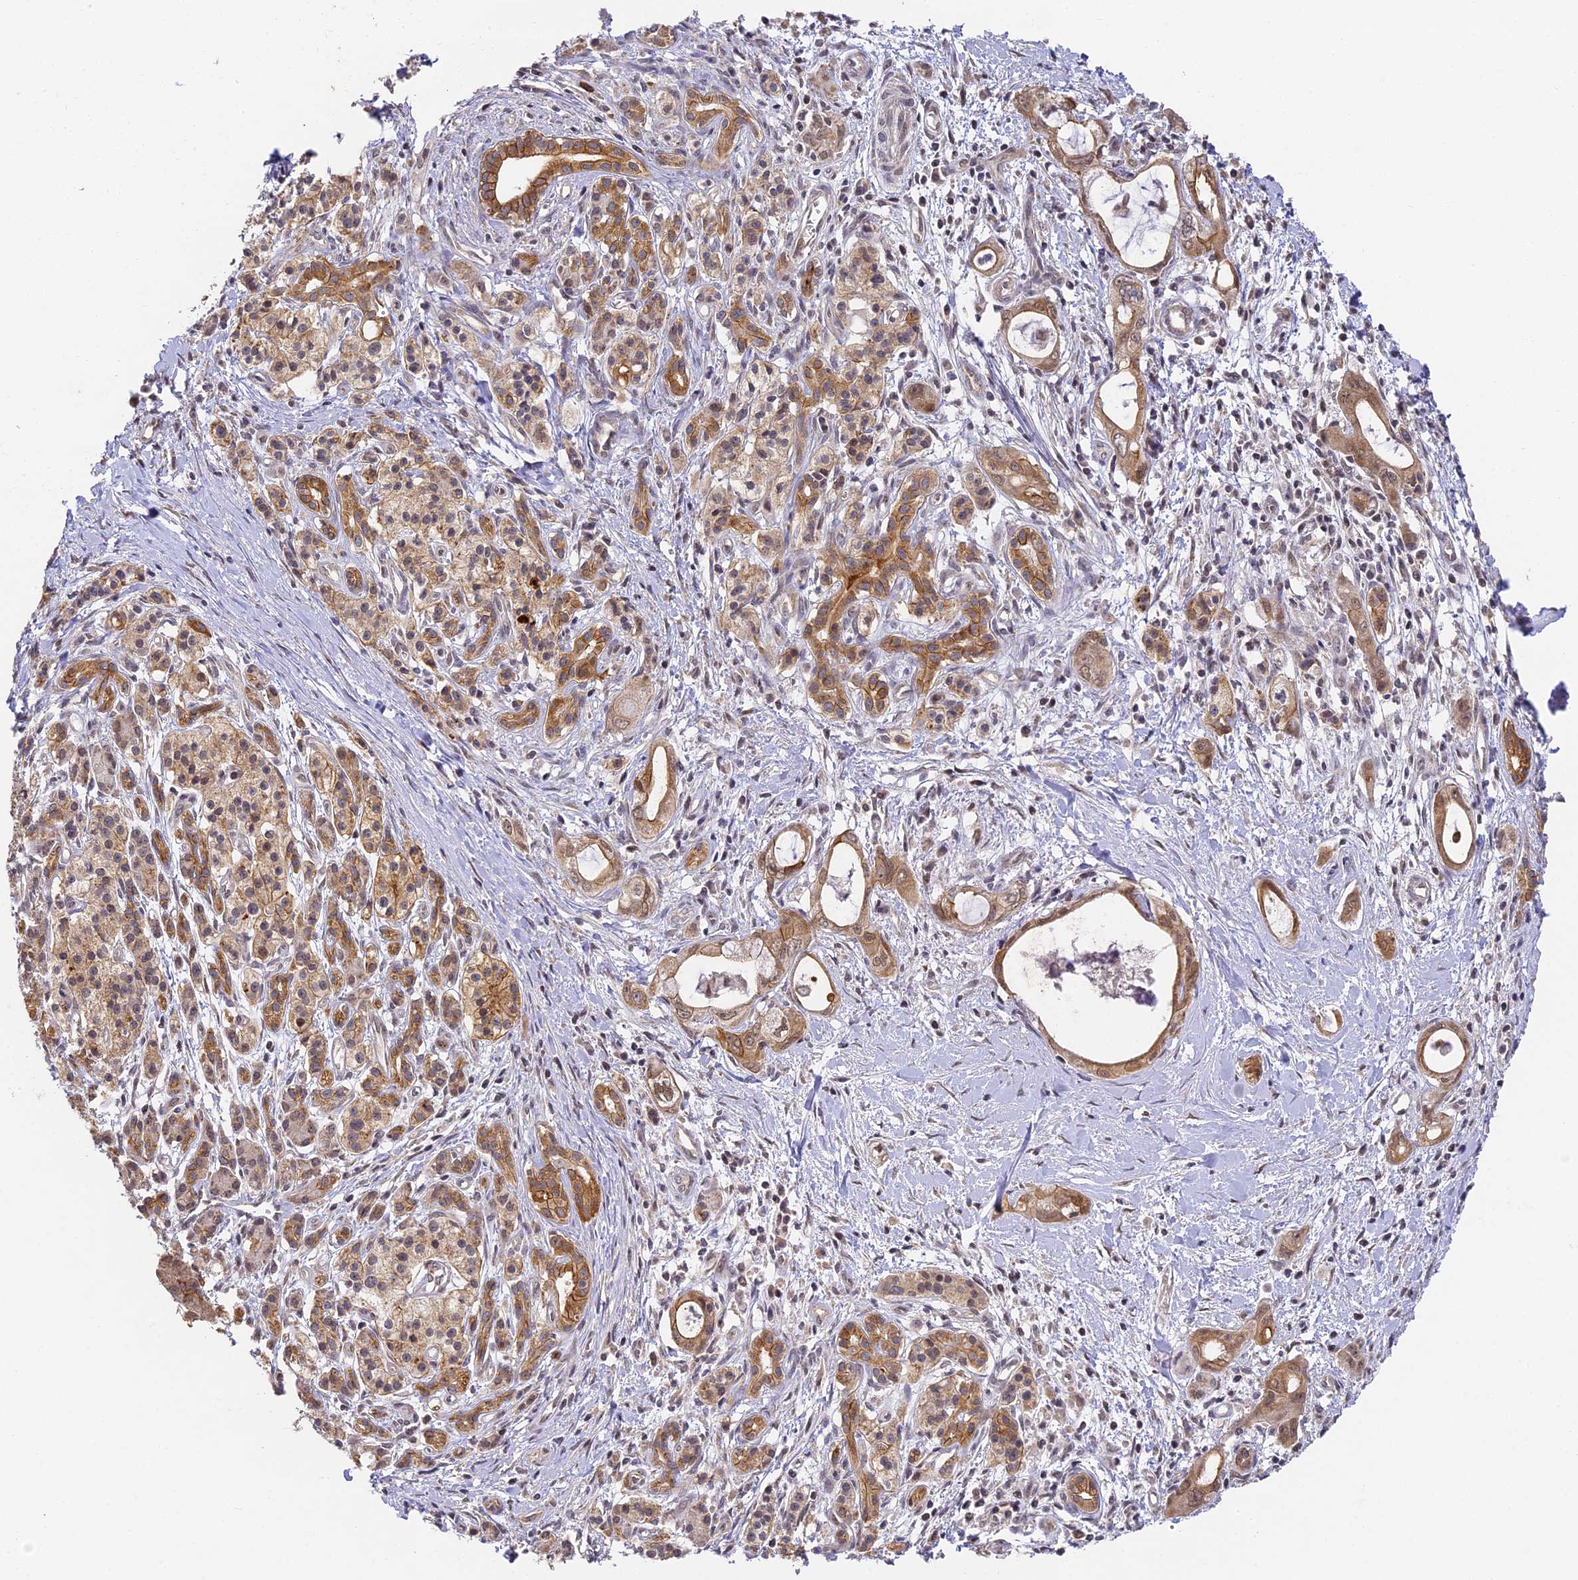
{"staining": {"intensity": "moderate", "quantity": ">75%", "location": "cytoplasmic/membranous,nuclear"}, "tissue": "pancreatic cancer", "cell_type": "Tumor cells", "image_type": "cancer", "snomed": [{"axis": "morphology", "description": "Adenocarcinoma, NOS"}, {"axis": "topography", "description": "Pancreas"}], "caption": "An image of adenocarcinoma (pancreatic) stained for a protein displays moderate cytoplasmic/membranous and nuclear brown staining in tumor cells.", "gene": "DNAAF10", "patient": {"sex": "male", "age": 72}}